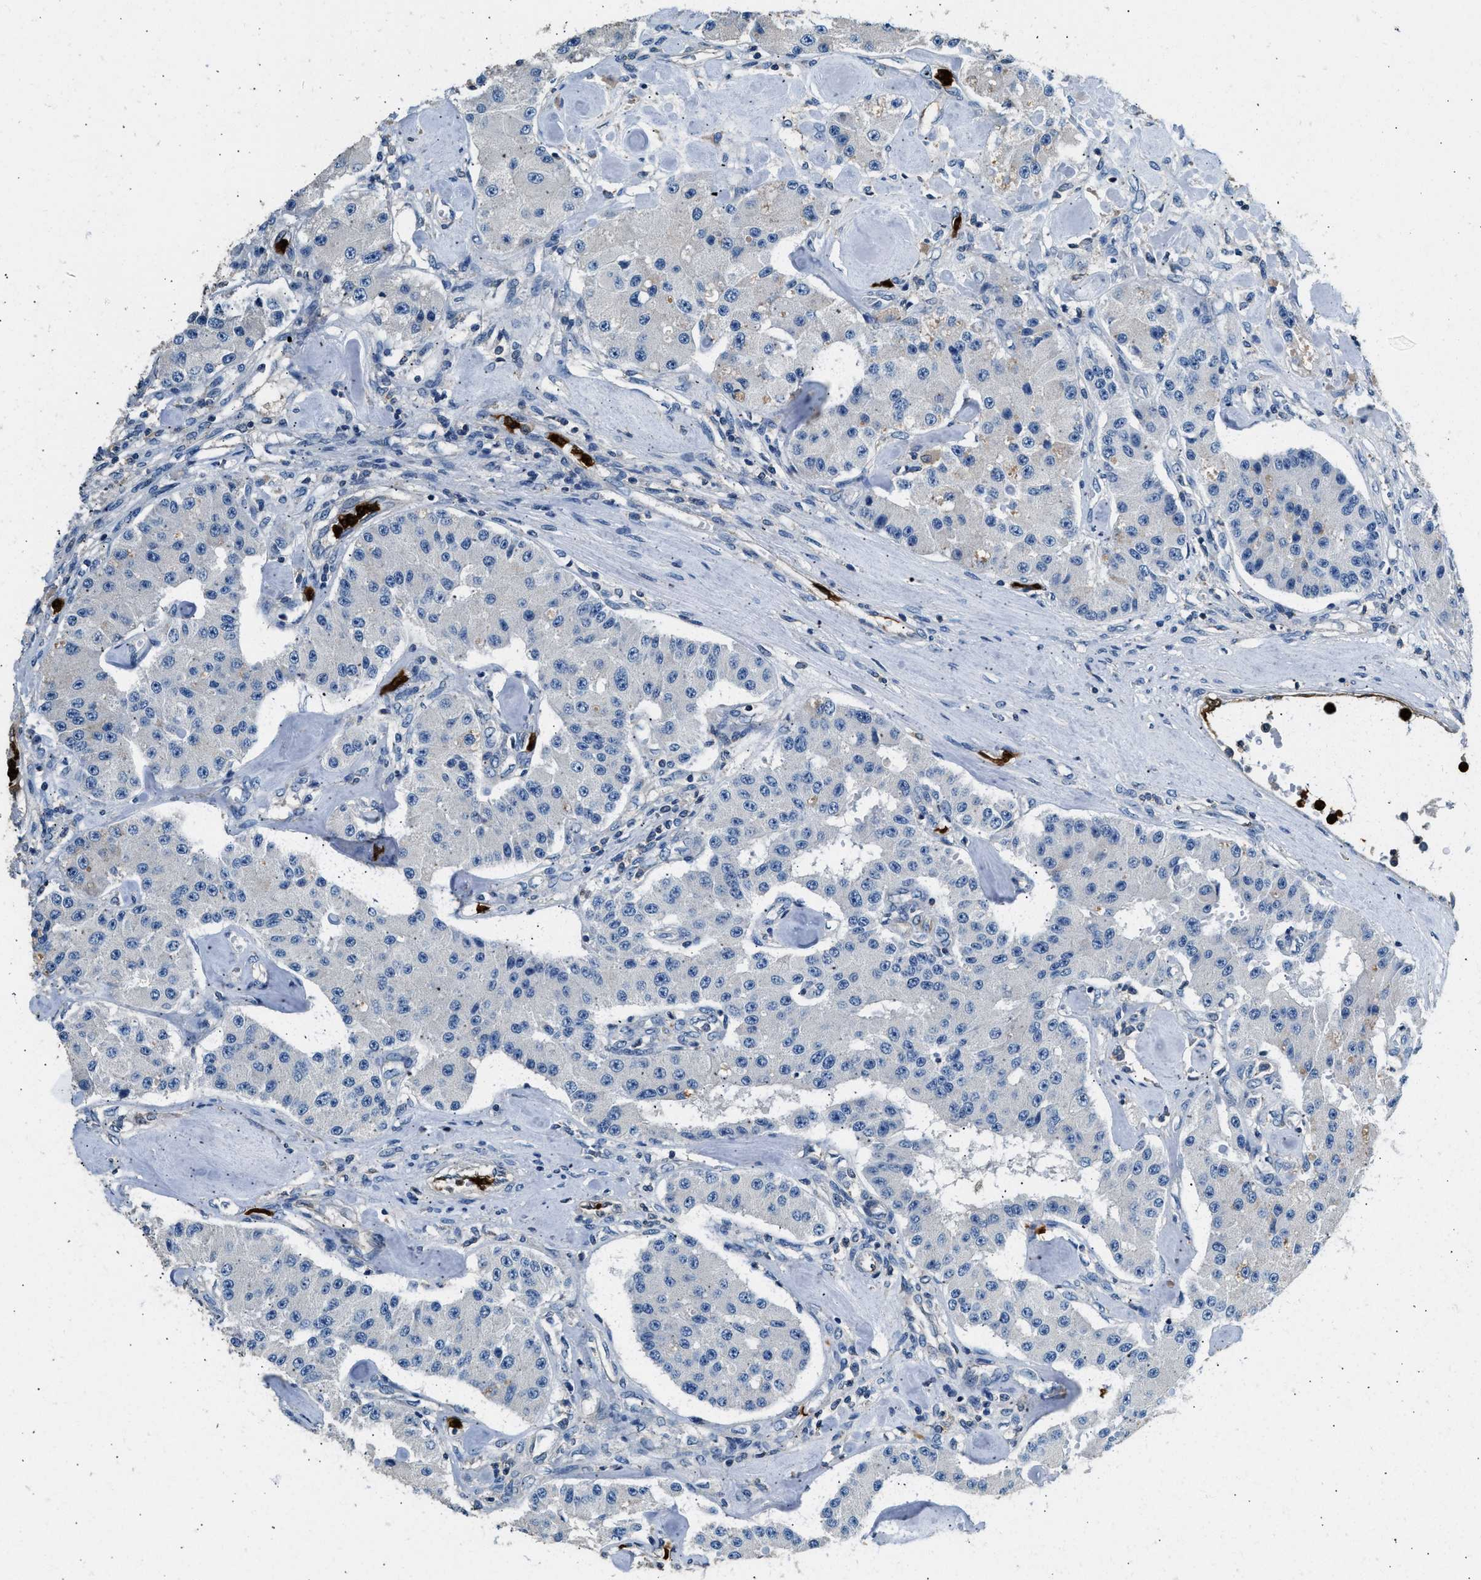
{"staining": {"intensity": "negative", "quantity": "none", "location": "none"}, "tissue": "carcinoid", "cell_type": "Tumor cells", "image_type": "cancer", "snomed": [{"axis": "morphology", "description": "Carcinoid, malignant, NOS"}, {"axis": "topography", "description": "Pancreas"}], "caption": "A high-resolution image shows immunohistochemistry staining of malignant carcinoid, which shows no significant expression in tumor cells.", "gene": "ANXA3", "patient": {"sex": "male", "age": 41}}